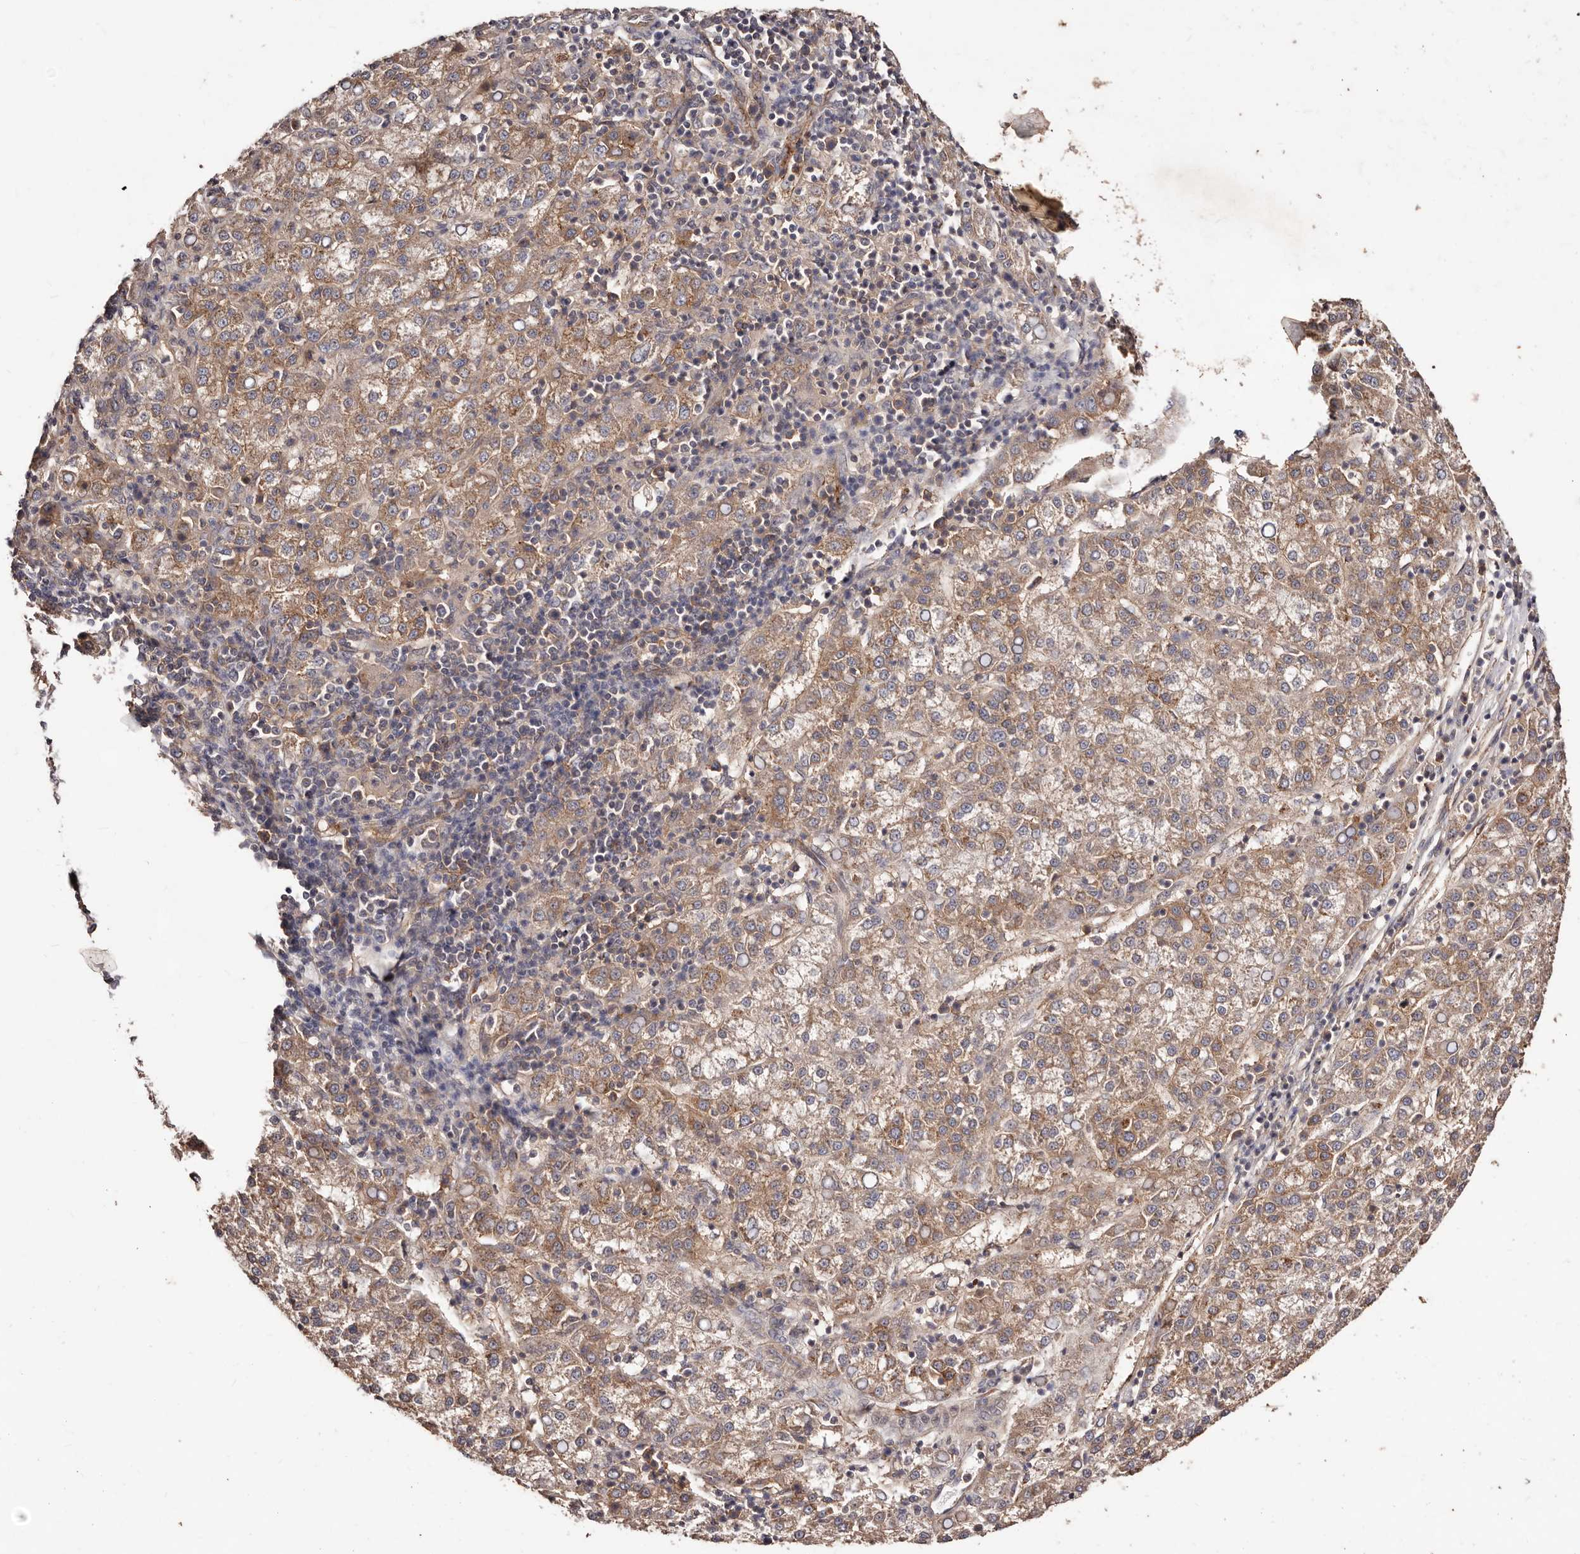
{"staining": {"intensity": "moderate", "quantity": ">75%", "location": "cytoplasmic/membranous"}, "tissue": "liver cancer", "cell_type": "Tumor cells", "image_type": "cancer", "snomed": [{"axis": "morphology", "description": "Carcinoma, Hepatocellular, NOS"}, {"axis": "topography", "description": "Liver"}], "caption": "Protein expression analysis of human liver cancer (hepatocellular carcinoma) reveals moderate cytoplasmic/membranous expression in approximately >75% of tumor cells. (DAB = brown stain, brightfield microscopy at high magnification).", "gene": "CCL14", "patient": {"sex": "female", "age": 58}}